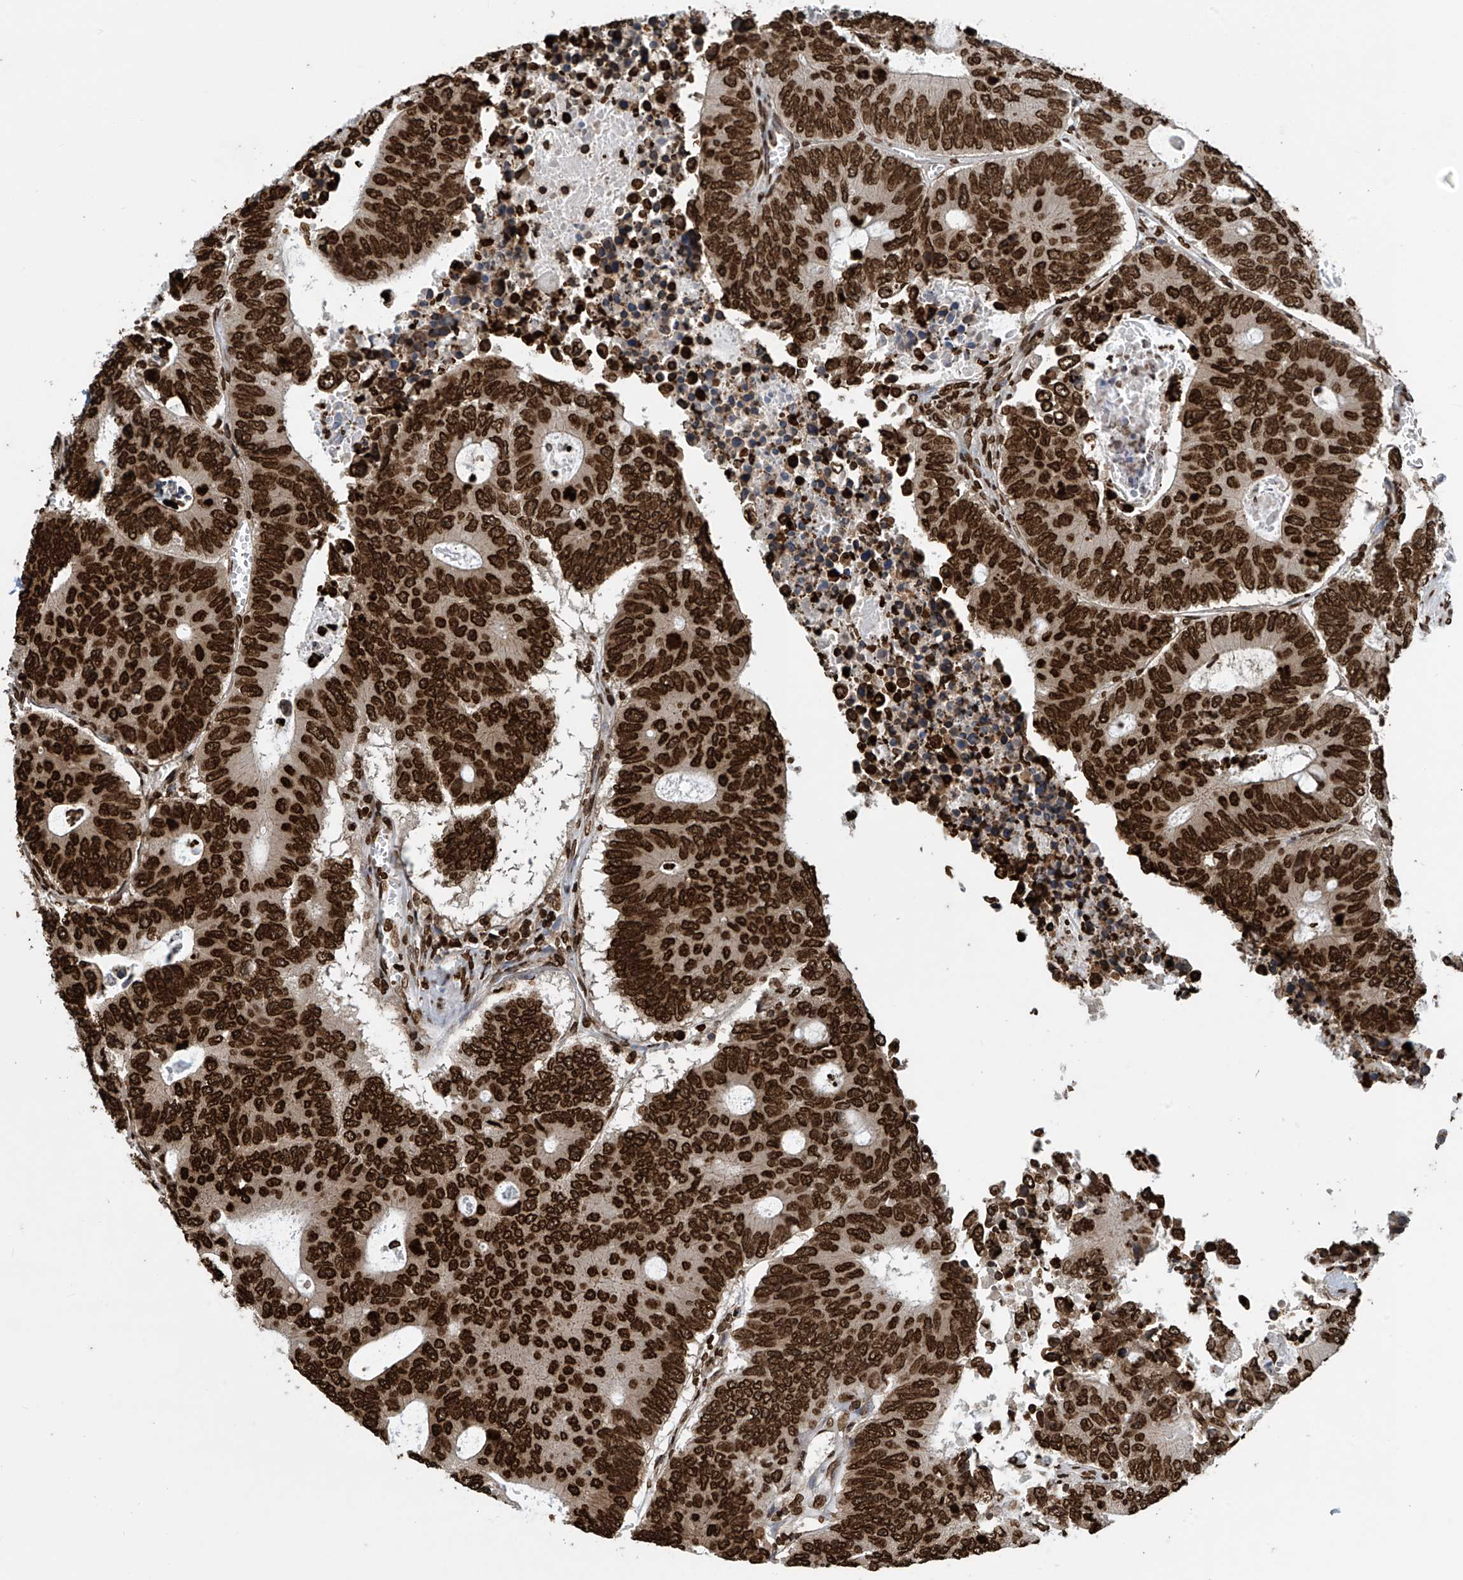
{"staining": {"intensity": "strong", "quantity": ">75%", "location": "nuclear"}, "tissue": "colorectal cancer", "cell_type": "Tumor cells", "image_type": "cancer", "snomed": [{"axis": "morphology", "description": "Adenocarcinoma, NOS"}, {"axis": "topography", "description": "Colon"}], "caption": "DAB (3,3'-diaminobenzidine) immunohistochemical staining of human colorectal cancer (adenocarcinoma) exhibits strong nuclear protein positivity in about >75% of tumor cells.", "gene": "DPPA2", "patient": {"sex": "male", "age": 87}}